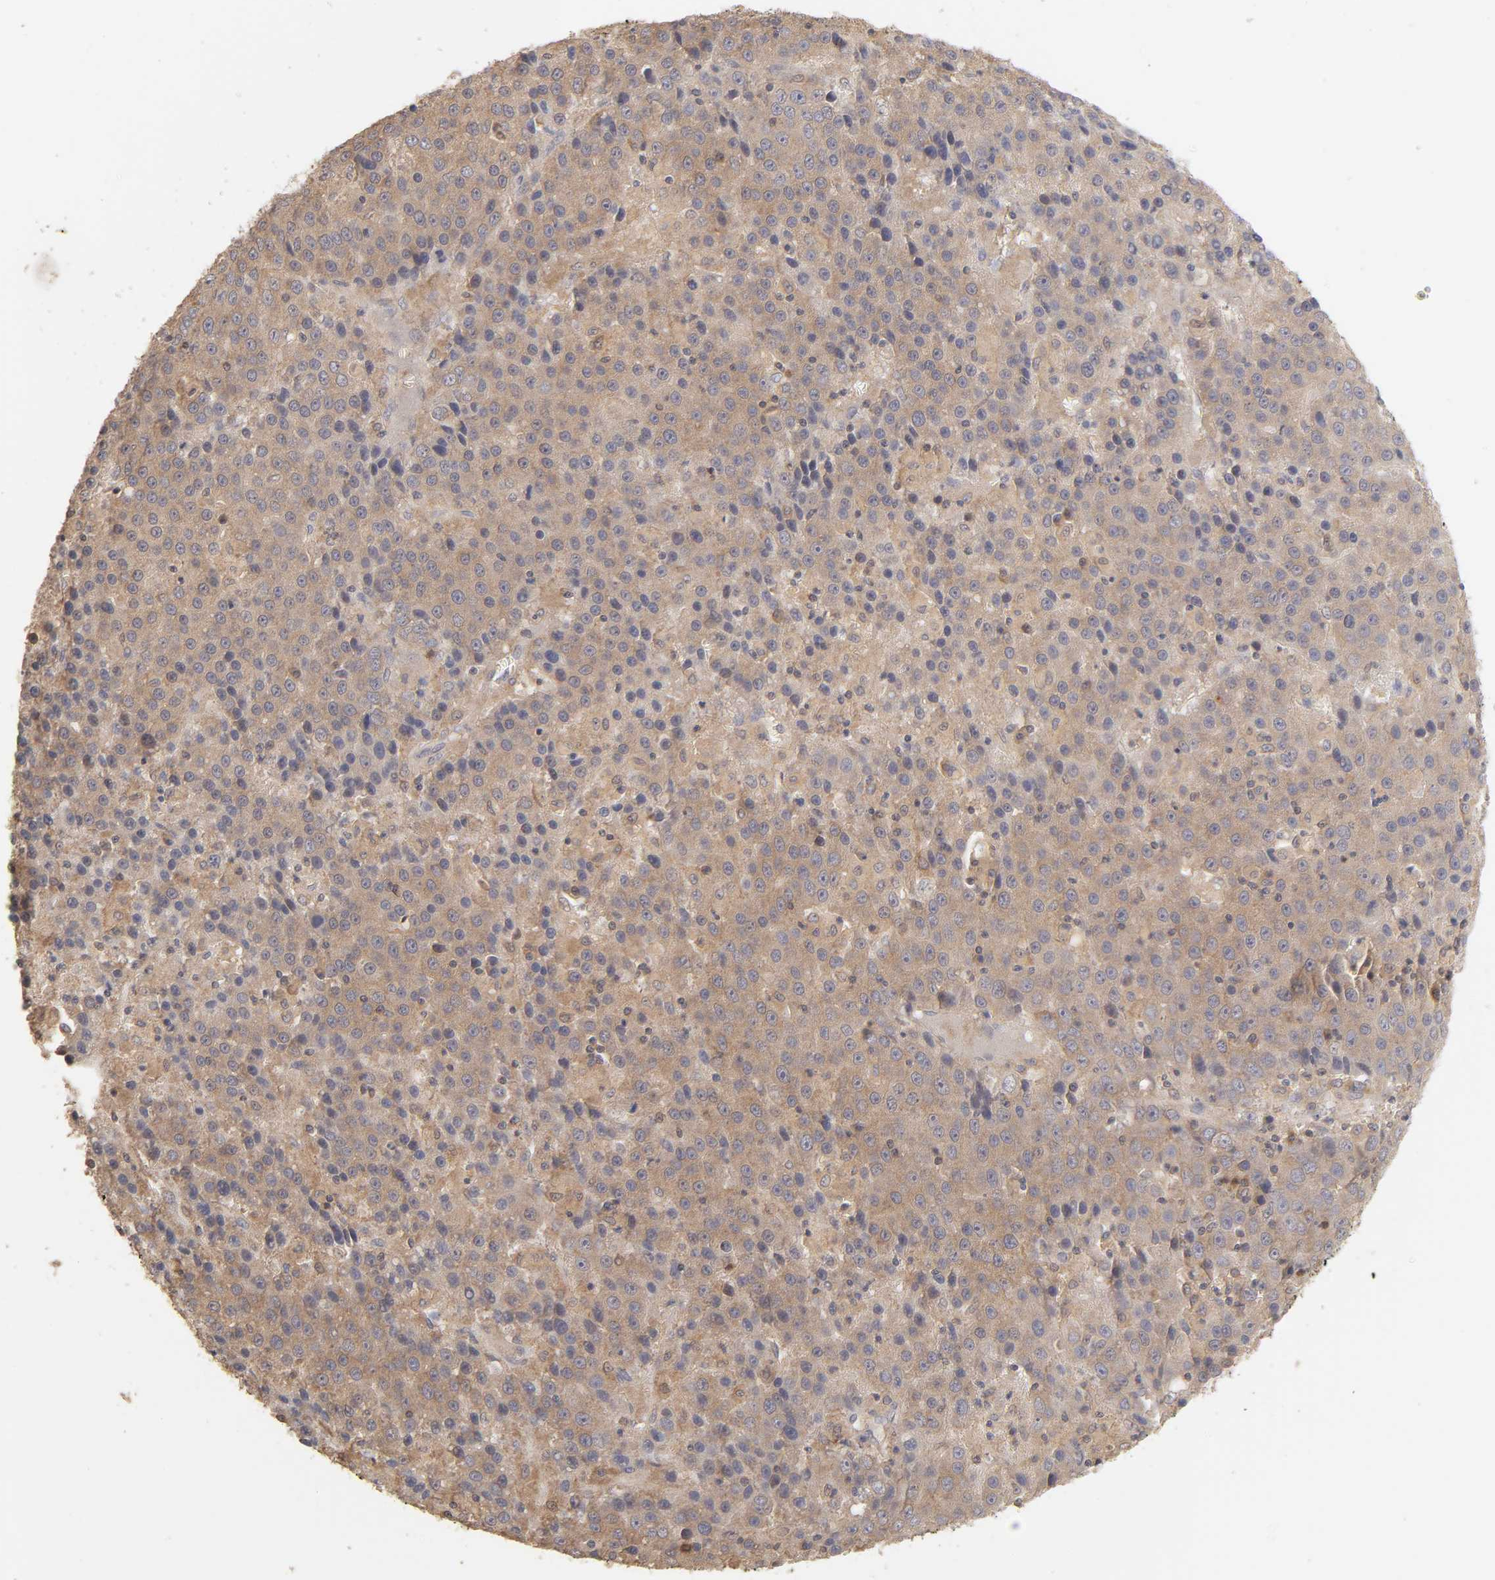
{"staining": {"intensity": "moderate", "quantity": ">75%", "location": "cytoplasmic/membranous"}, "tissue": "liver cancer", "cell_type": "Tumor cells", "image_type": "cancer", "snomed": [{"axis": "morphology", "description": "Carcinoma, Hepatocellular, NOS"}, {"axis": "topography", "description": "Liver"}], "caption": "Protein staining of liver hepatocellular carcinoma tissue demonstrates moderate cytoplasmic/membranous expression in about >75% of tumor cells.", "gene": "AP1G2", "patient": {"sex": "female", "age": 53}}